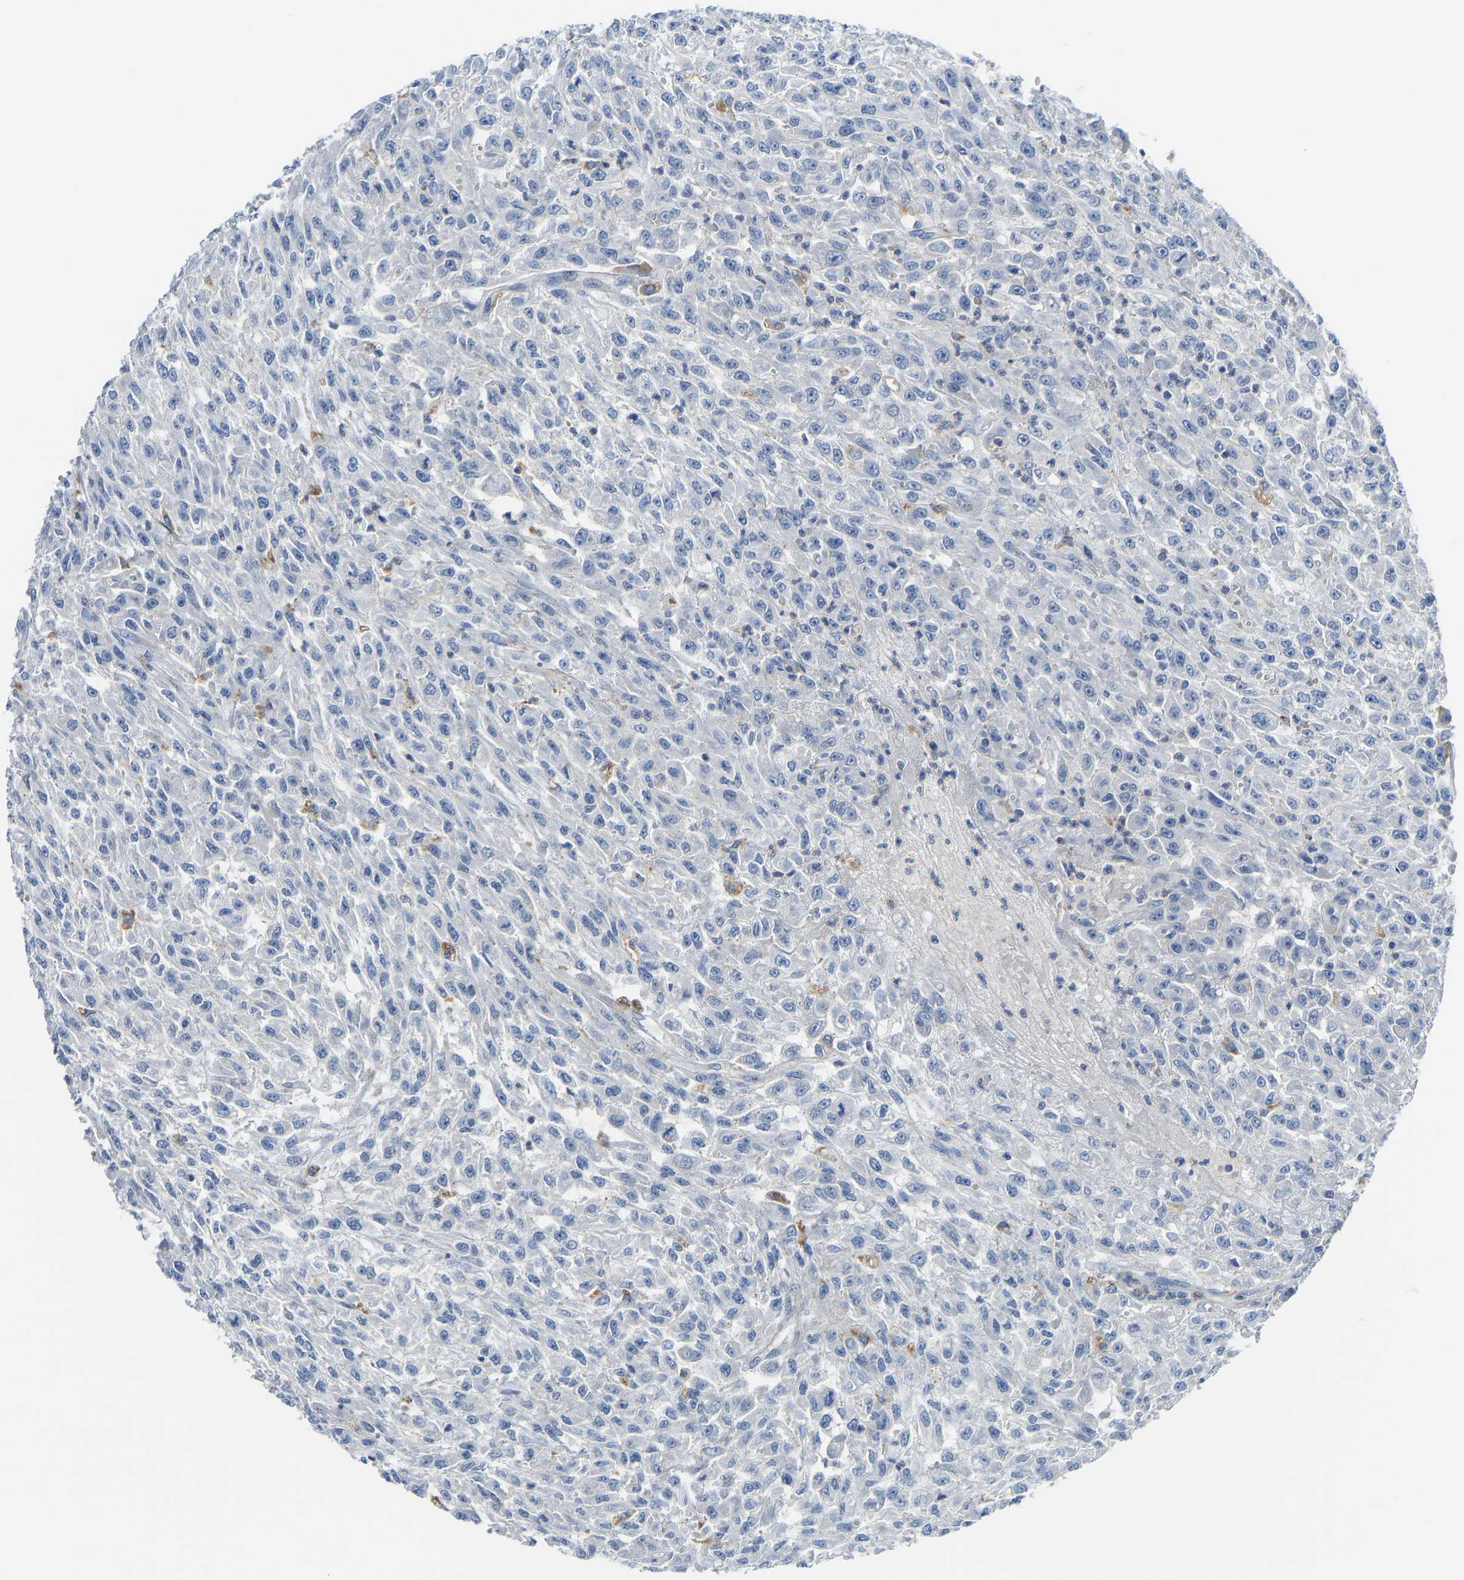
{"staining": {"intensity": "negative", "quantity": "none", "location": "none"}, "tissue": "urothelial cancer", "cell_type": "Tumor cells", "image_type": "cancer", "snomed": [{"axis": "morphology", "description": "Urothelial carcinoma, High grade"}, {"axis": "topography", "description": "Urinary bladder"}], "caption": "There is no significant positivity in tumor cells of urothelial cancer.", "gene": "ATP6V1E1", "patient": {"sex": "male", "age": 46}}